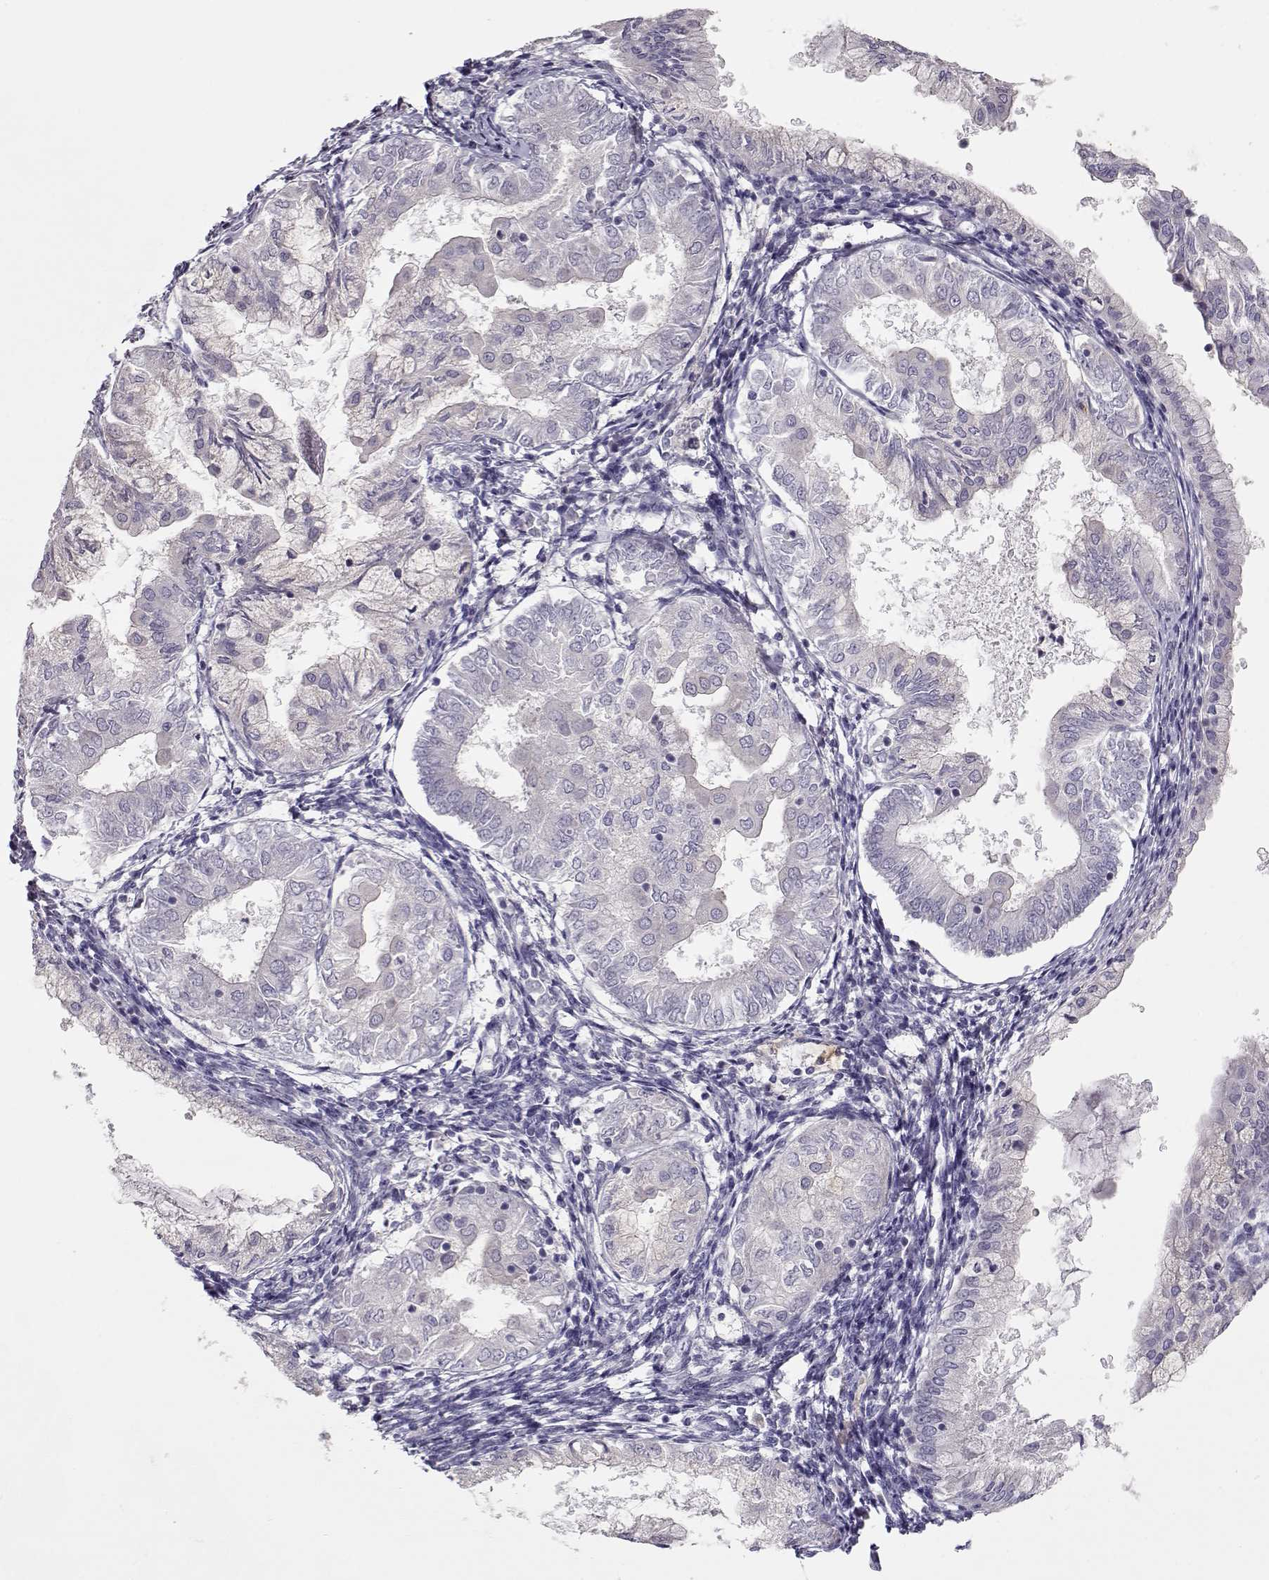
{"staining": {"intensity": "negative", "quantity": "none", "location": "none"}, "tissue": "endometrial cancer", "cell_type": "Tumor cells", "image_type": "cancer", "snomed": [{"axis": "morphology", "description": "Adenocarcinoma, NOS"}, {"axis": "topography", "description": "Endometrium"}], "caption": "Endometrial cancer (adenocarcinoma) stained for a protein using IHC demonstrates no expression tumor cells.", "gene": "GRK1", "patient": {"sex": "female", "age": 68}}